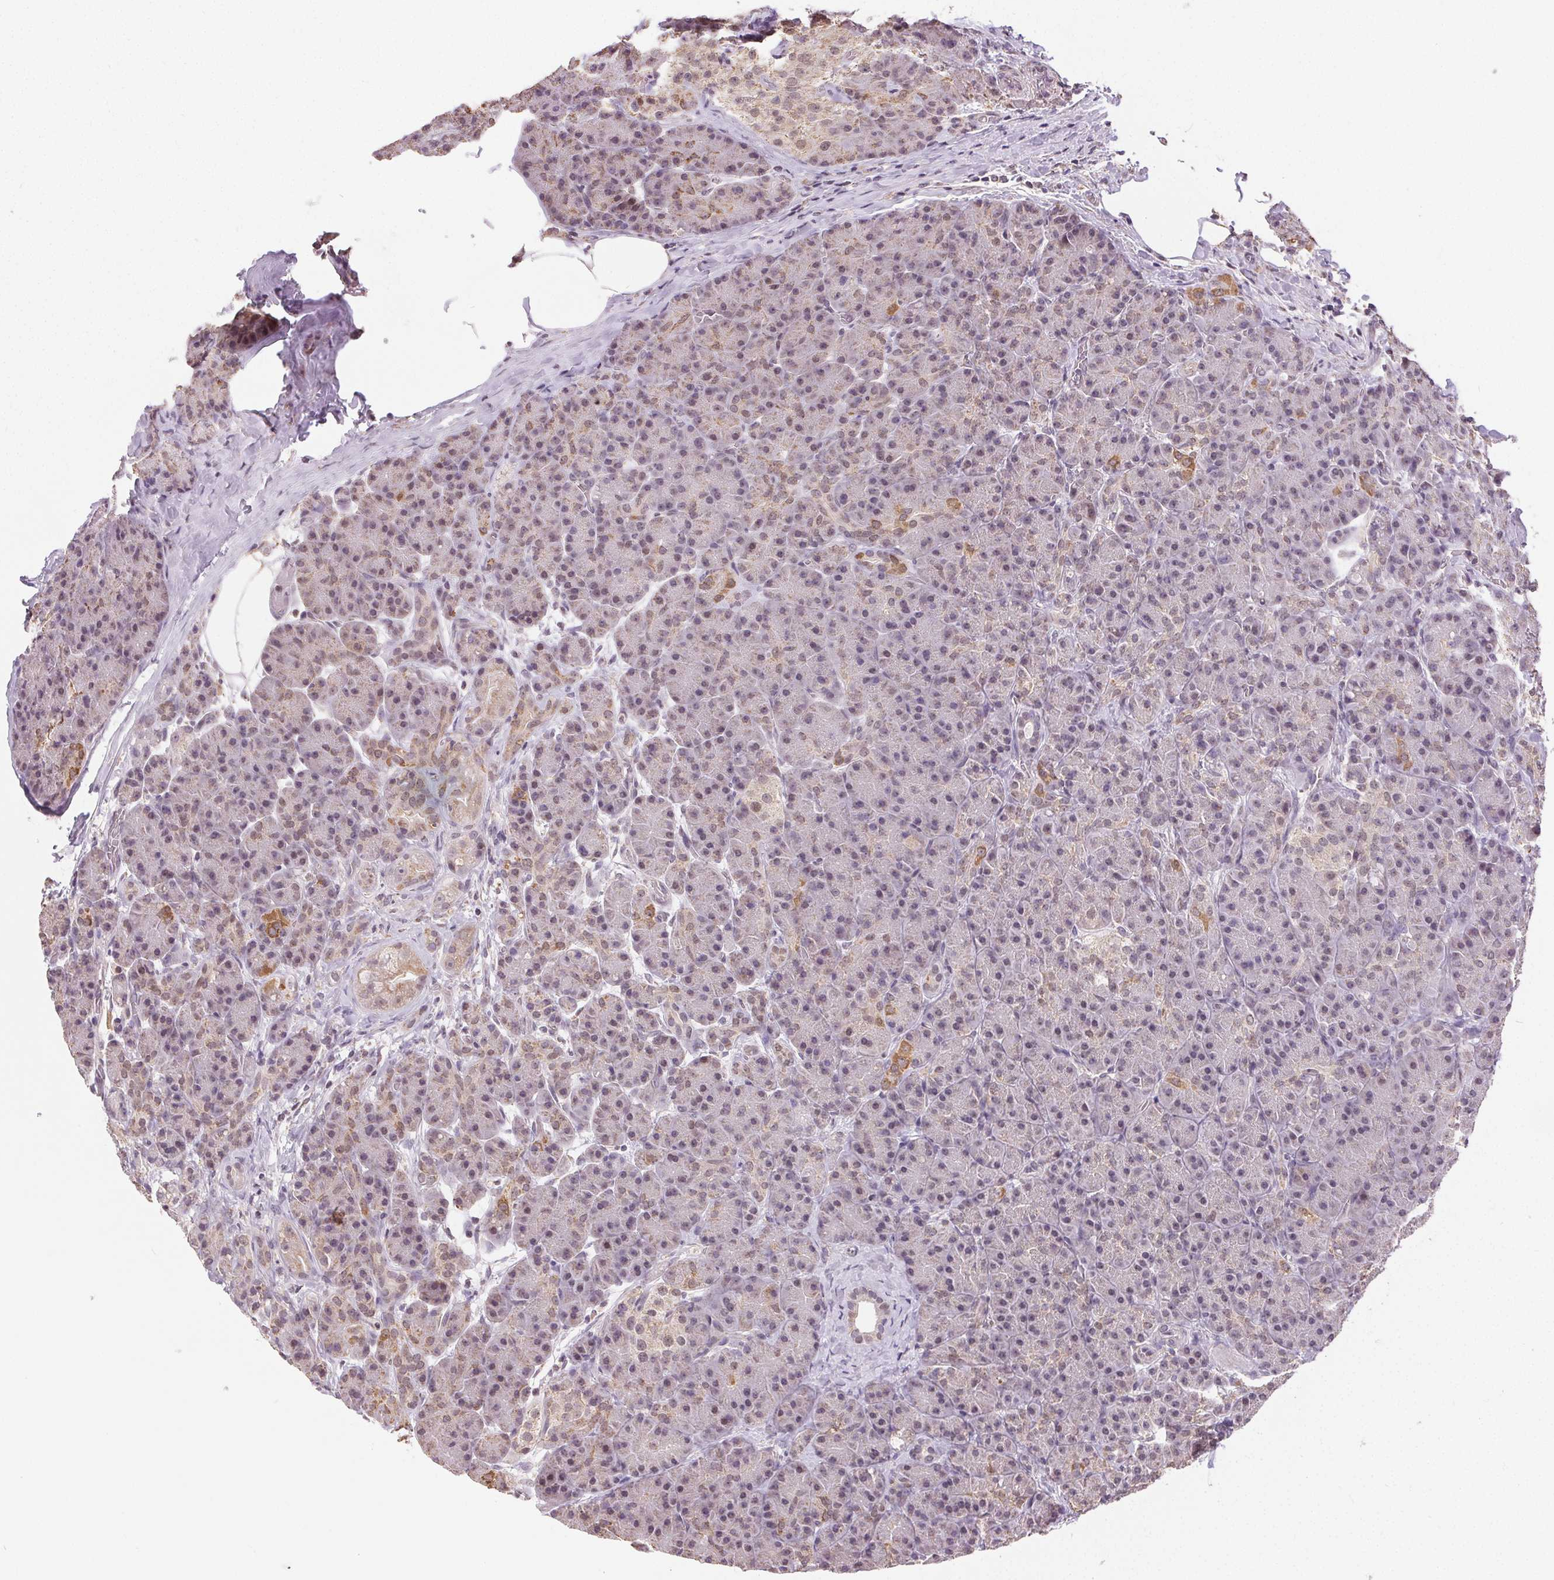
{"staining": {"intensity": "weak", "quantity": "25%-75%", "location": "cytoplasmic/membranous,nuclear"}, "tissue": "pancreas", "cell_type": "Exocrine glandular cells", "image_type": "normal", "snomed": [{"axis": "morphology", "description": "Normal tissue, NOS"}, {"axis": "topography", "description": "Pancreas"}], "caption": "Immunohistochemical staining of unremarkable pancreas displays 25%-75% levels of weak cytoplasmic/membranous,nuclear protein positivity in about 25%-75% of exocrine glandular cells.", "gene": "PIWIL4", "patient": {"sex": "male", "age": 57}}